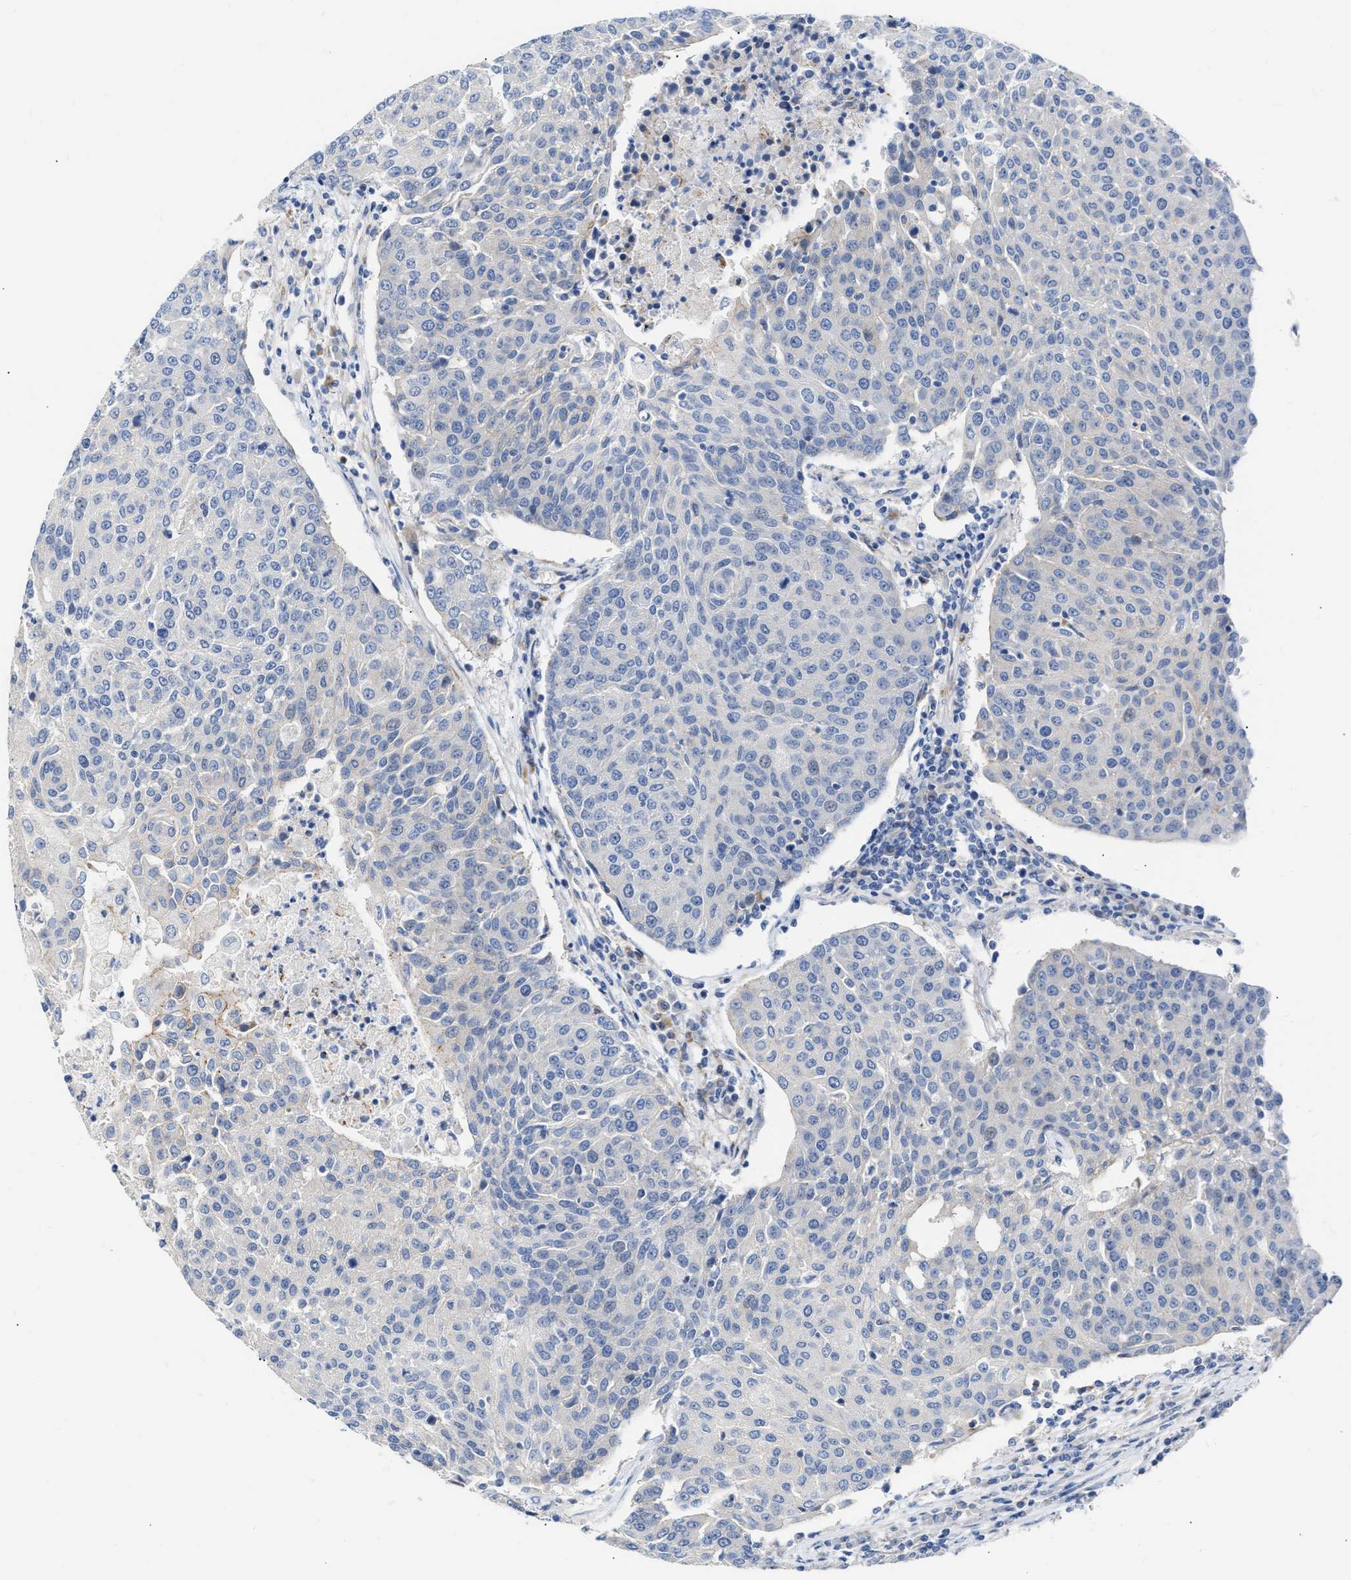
{"staining": {"intensity": "negative", "quantity": "none", "location": "none"}, "tissue": "urothelial cancer", "cell_type": "Tumor cells", "image_type": "cancer", "snomed": [{"axis": "morphology", "description": "Urothelial carcinoma, High grade"}, {"axis": "topography", "description": "Urinary bladder"}], "caption": "There is no significant positivity in tumor cells of urothelial carcinoma (high-grade).", "gene": "FHL1", "patient": {"sex": "female", "age": 85}}